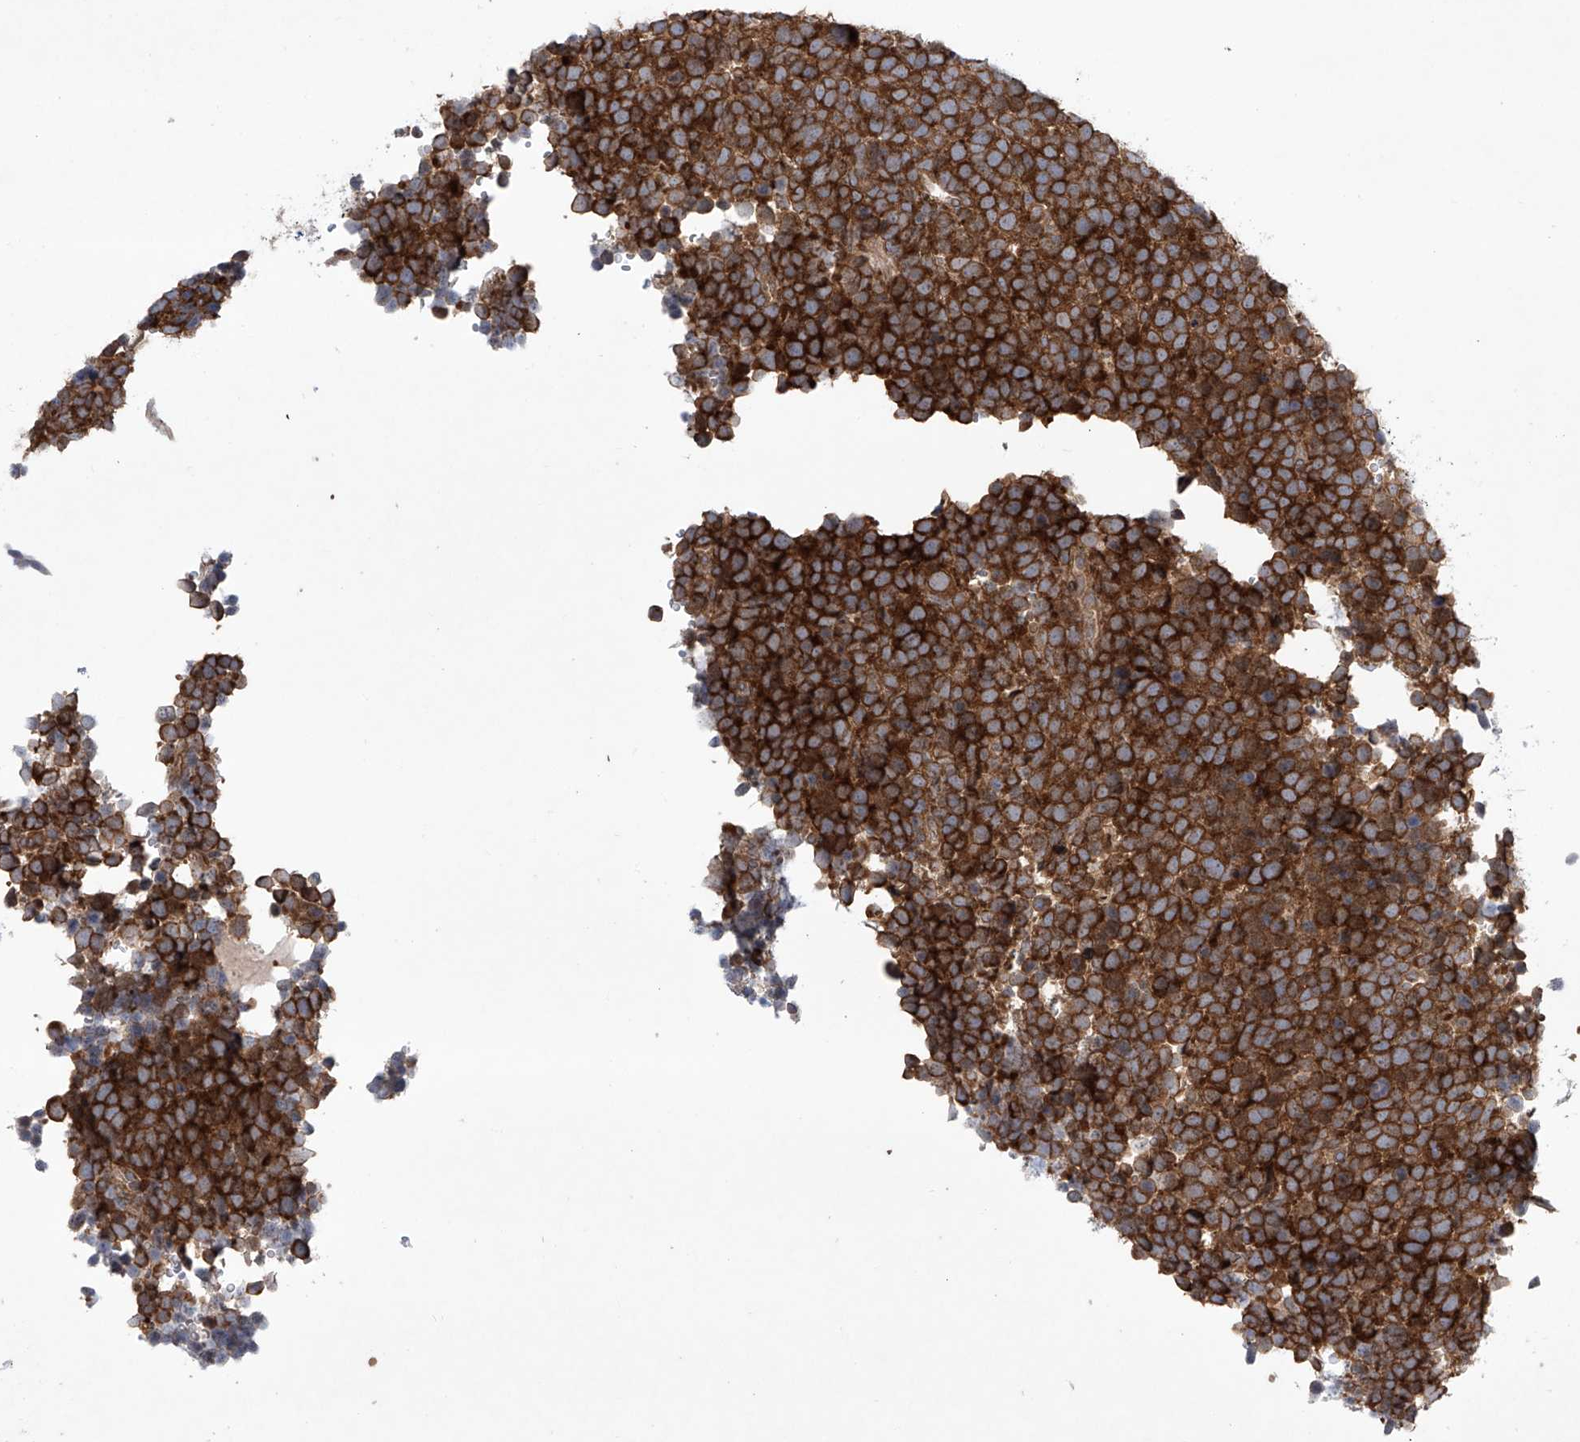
{"staining": {"intensity": "strong", "quantity": ">75%", "location": "cytoplasmic/membranous"}, "tissue": "urothelial cancer", "cell_type": "Tumor cells", "image_type": "cancer", "snomed": [{"axis": "morphology", "description": "Urothelial carcinoma, High grade"}, {"axis": "topography", "description": "Urinary bladder"}], "caption": "Protein staining demonstrates strong cytoplasmic/membranous staining in about >75% of tumor cells in urothelial cancer.", "gene": "KLC4", "patient": {"sex": "female", "age": 82}}